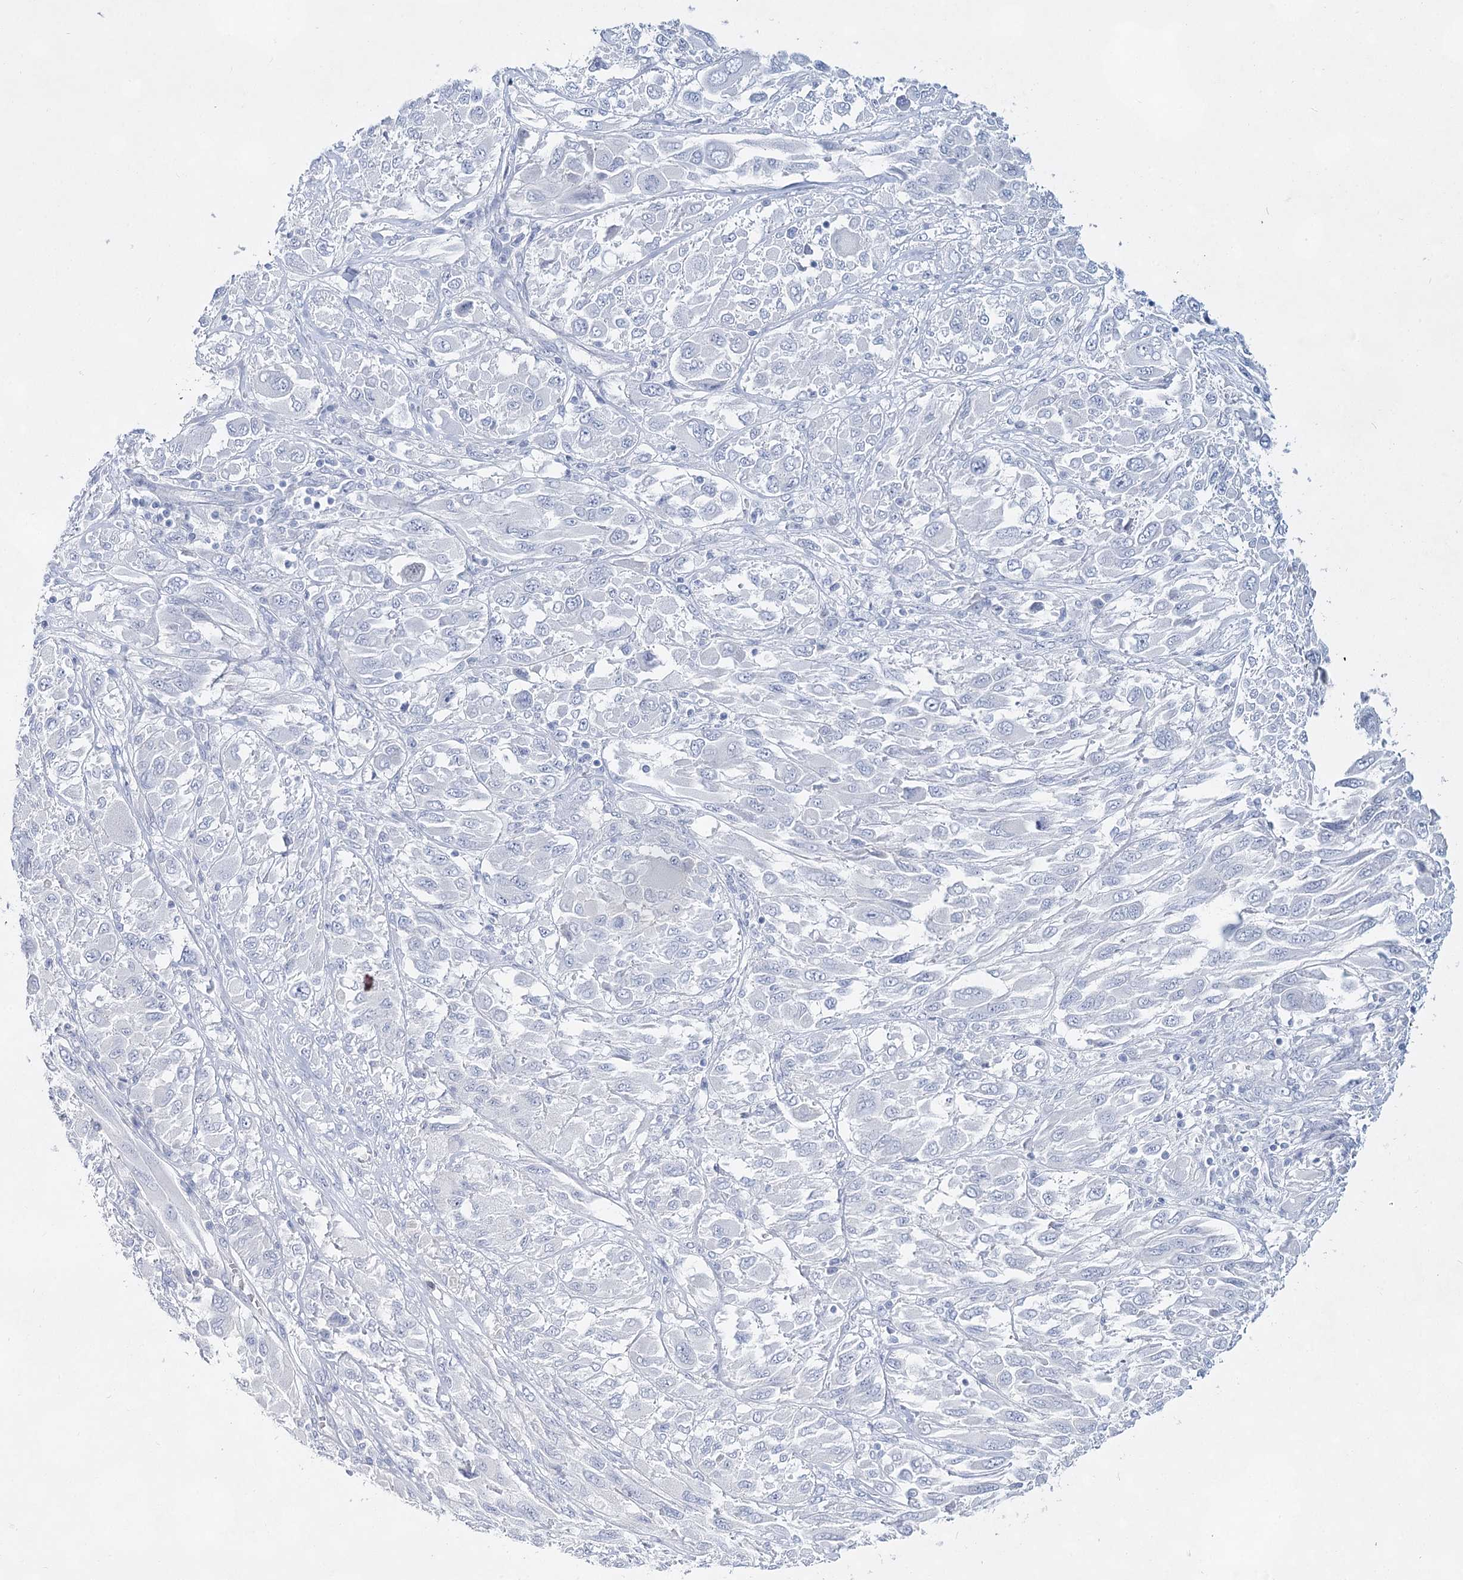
{"staining": {"intensity": "negative", "quantity": "none", "location": "none"}, "tissue": "melanoma", "cell_type": "Tumor cells", "image_type": "cancer", "snomed": [{"axis": "morphology", "description": "Malignant melanoma, NOS"}, {"axis": "topography", "description": "Skin"}], "caption": "This histopathology image is of malignant melanoma stained with IHC to label a protein in brown with the nuclei are counter-stained blue. There is no expression in tumor cells.", "gene": "SLC17A2", "patient": {"sex": "female", "age": 91}}